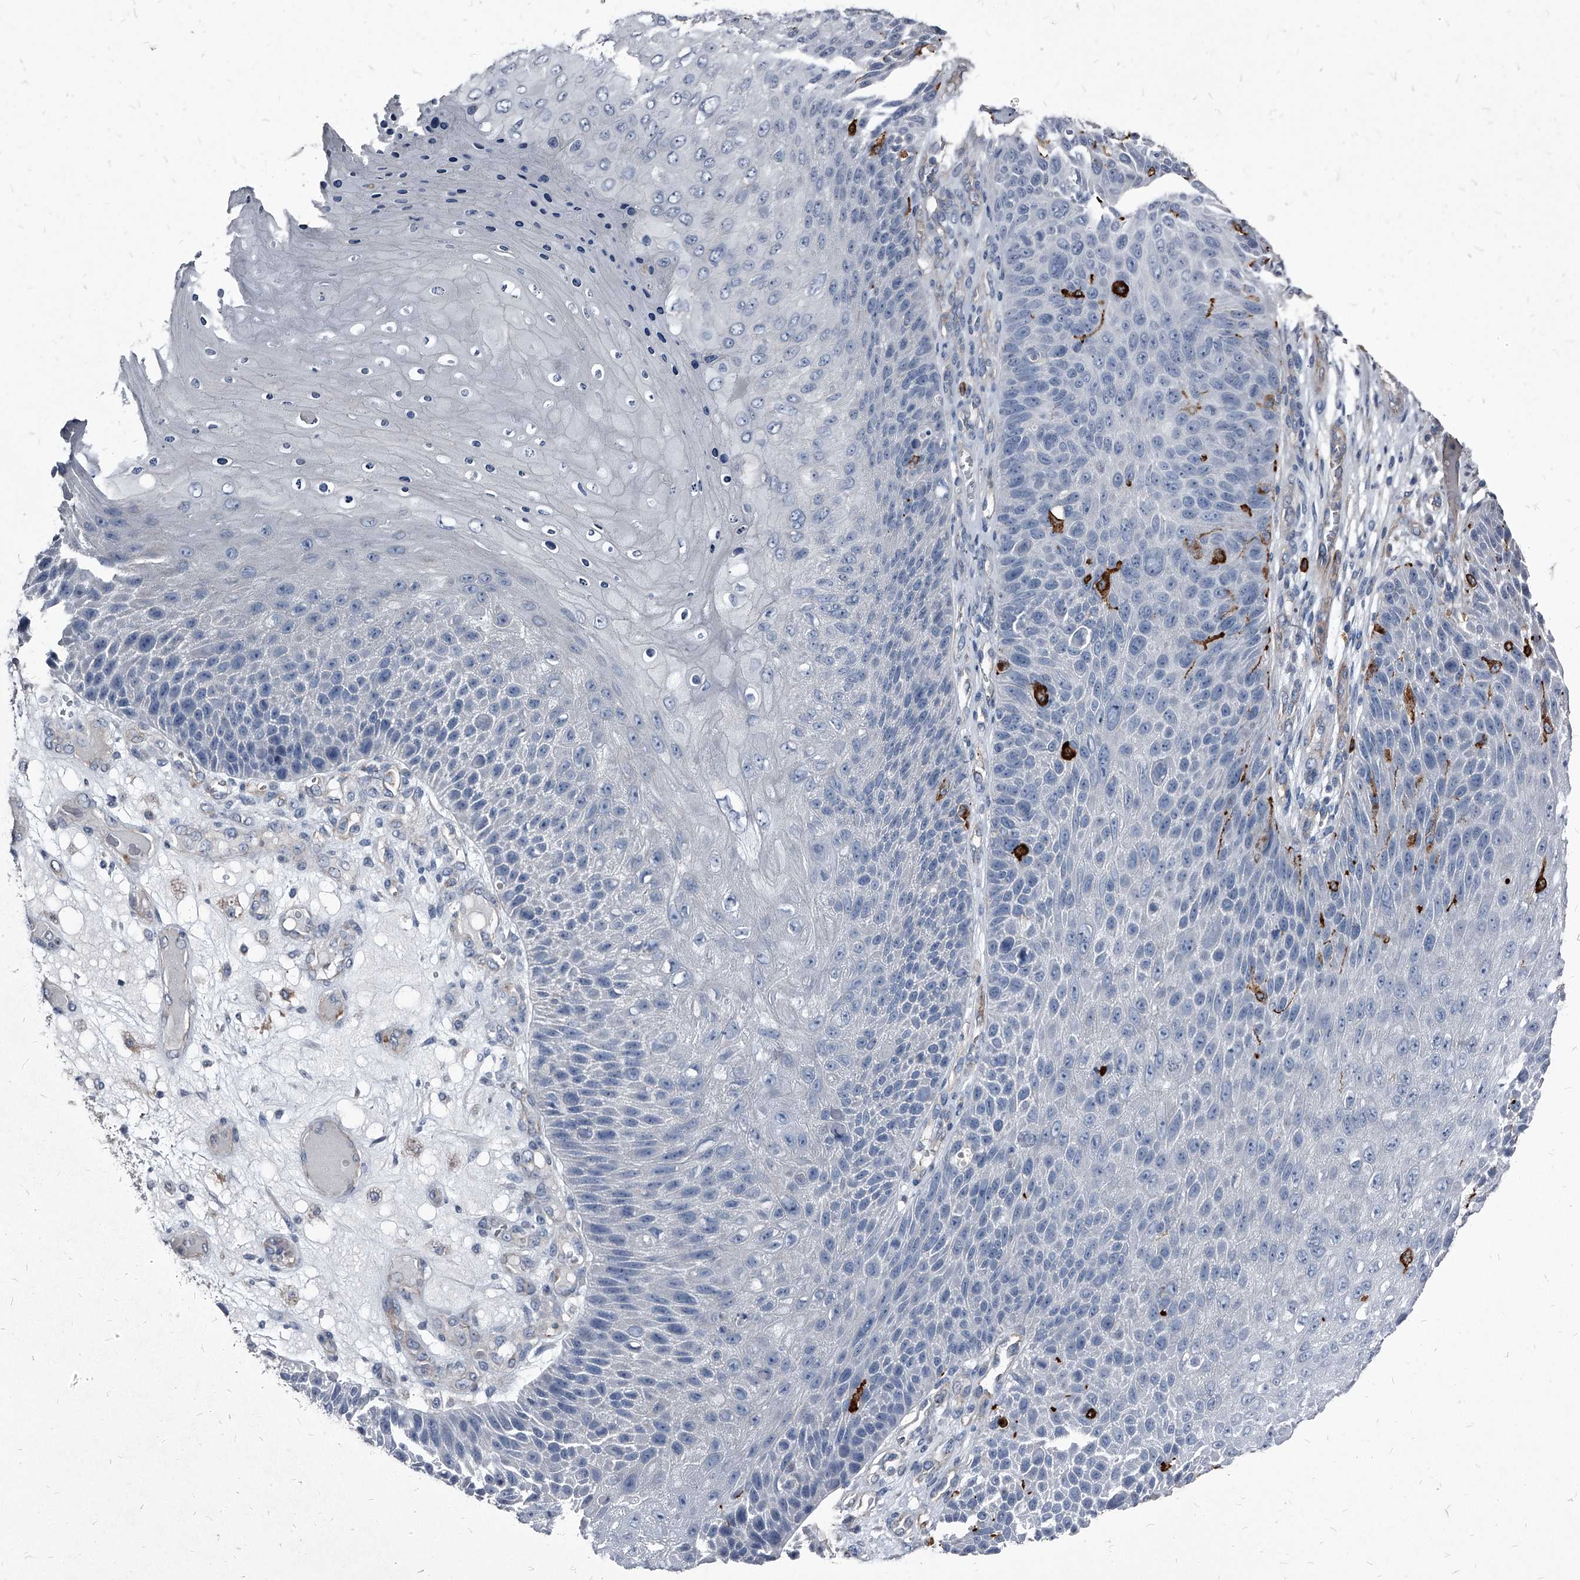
{"staining": {"intensity": "negative", "quantity": "none", "location": "none"}, "tissue": "skin cancer", "cell_type": "Tumor cells", "image_type": "cancer", "snomed": [{"axis": "morphology", "description": "Squamous cell carcinoma, NOS"}, {"axis": "topography", "description": "Skin"}], "caption": "Skin cancer was stained to show a protein in brown. There is no significant staining in tumor cells.", "gene": "PGLYRP3", "patient": {"sex": "female", "age": 88}}